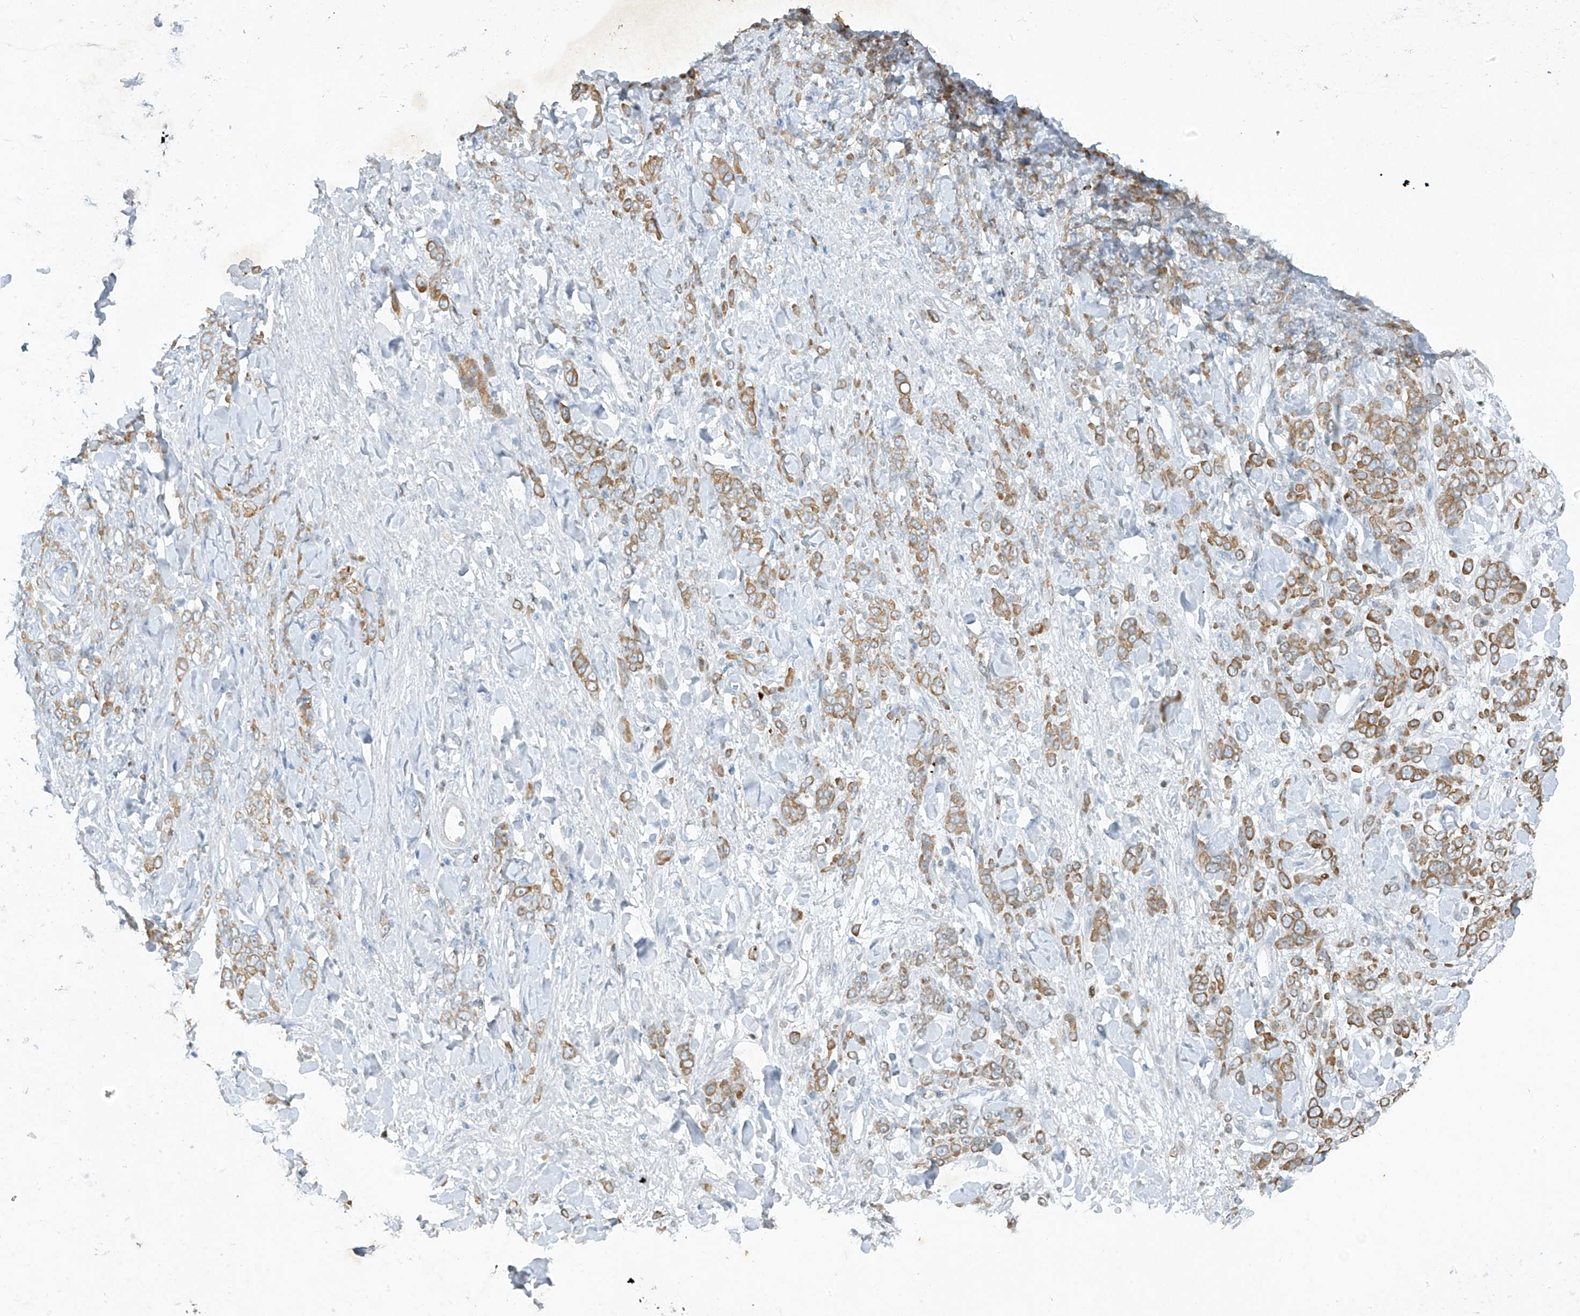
{"staining": {"intensity": "moderate", "quantity": ">75%", "location": "cytoplasmic/membranous"}, "tissue": "stomach cancer", "cell_type": "Tumor cells", "image_type": "cancer", "snomed": [{"axis": "morphology", "description": "Normal tissue, NOS"}, {"axis": "morphology", "description": "Adenocarcinoma, NOS"}, {"axis": "topography", "description": "Stomach"}], "caption": "This histopathology image demonstrates immunohistochemistry (IHC) staining of stomach cancer, with medium moderate cytoplasmic/membranous staining in approximately >75% of tumor cells.", "gene": "TUBE1", "patient": {"sex": "male", "age": 82}}